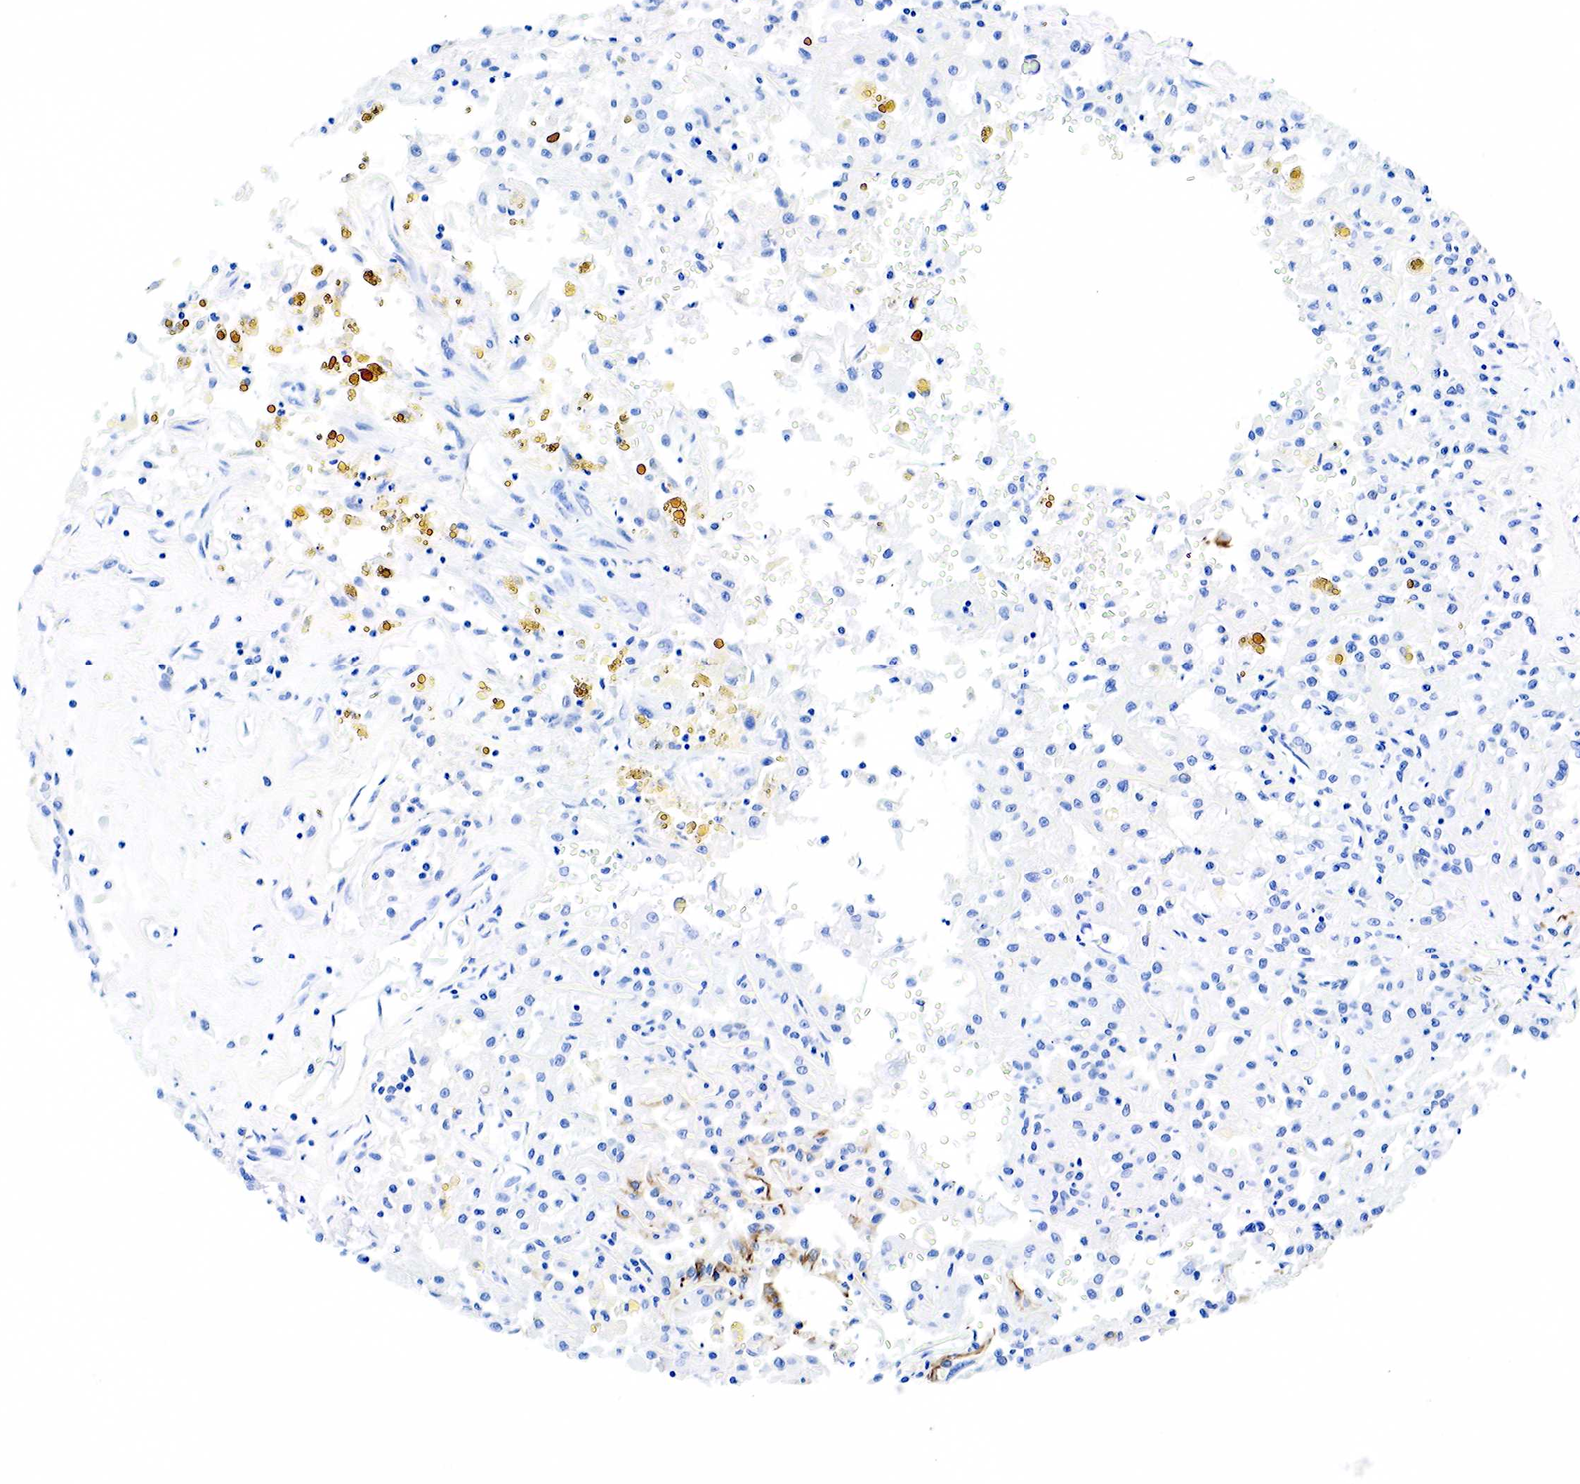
{"staining": {"intensity": "negative", "quantity": "none", "location": "none"}, "tissue": "renal cancer", "cell_type": "Tumor cells", "image_type": "cancer", "snomed": [{"axis": "morphology", "description": "Adenocarcinoma, NOS"}, {"axis": "topography", "description": "Kidney"}], "caption": "There is no significant positivity in tumor cells of adenocarcinoma (renal). (Stains: DAB IHC with hematoxylin counter stain, Microscopy: brightfield microscopy at high magnification).", "gene": "KRT7", "patient": {"sex": "male", "age": 78}}